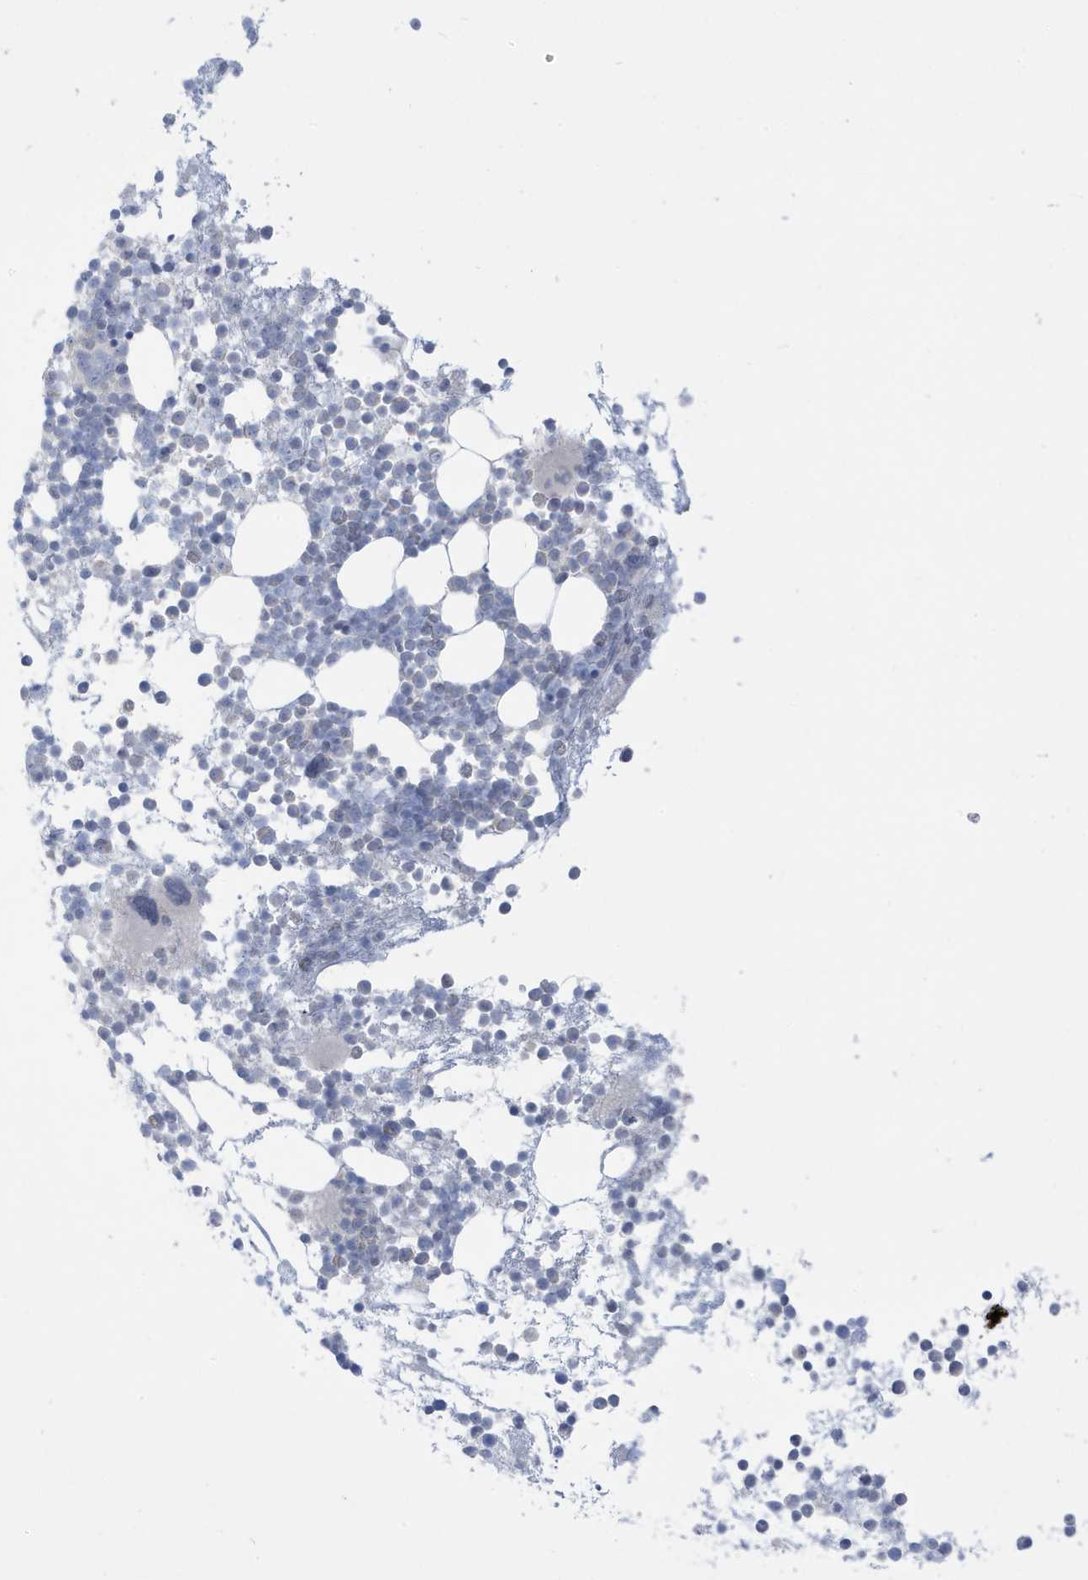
{"staining": {"intensity": "negative", "quantity": "none", "location": "none"}, "tissue": "bone marrow", "cell_type": "Hematopoietic cells", "image_type": "normal", "snomed": [{"axis": "morphology", "description": "Normal tissue, NOS"}, {"axis": "topography", "description": "Bone marrow"}], "caption": "Immunohistochemistry histopathology image of benign bone marrow stained for a protein (brown), which displays no staining in hematopoietic cells.", "gene": "PERM1", "patient": {"sex": "female", "age": 57}}